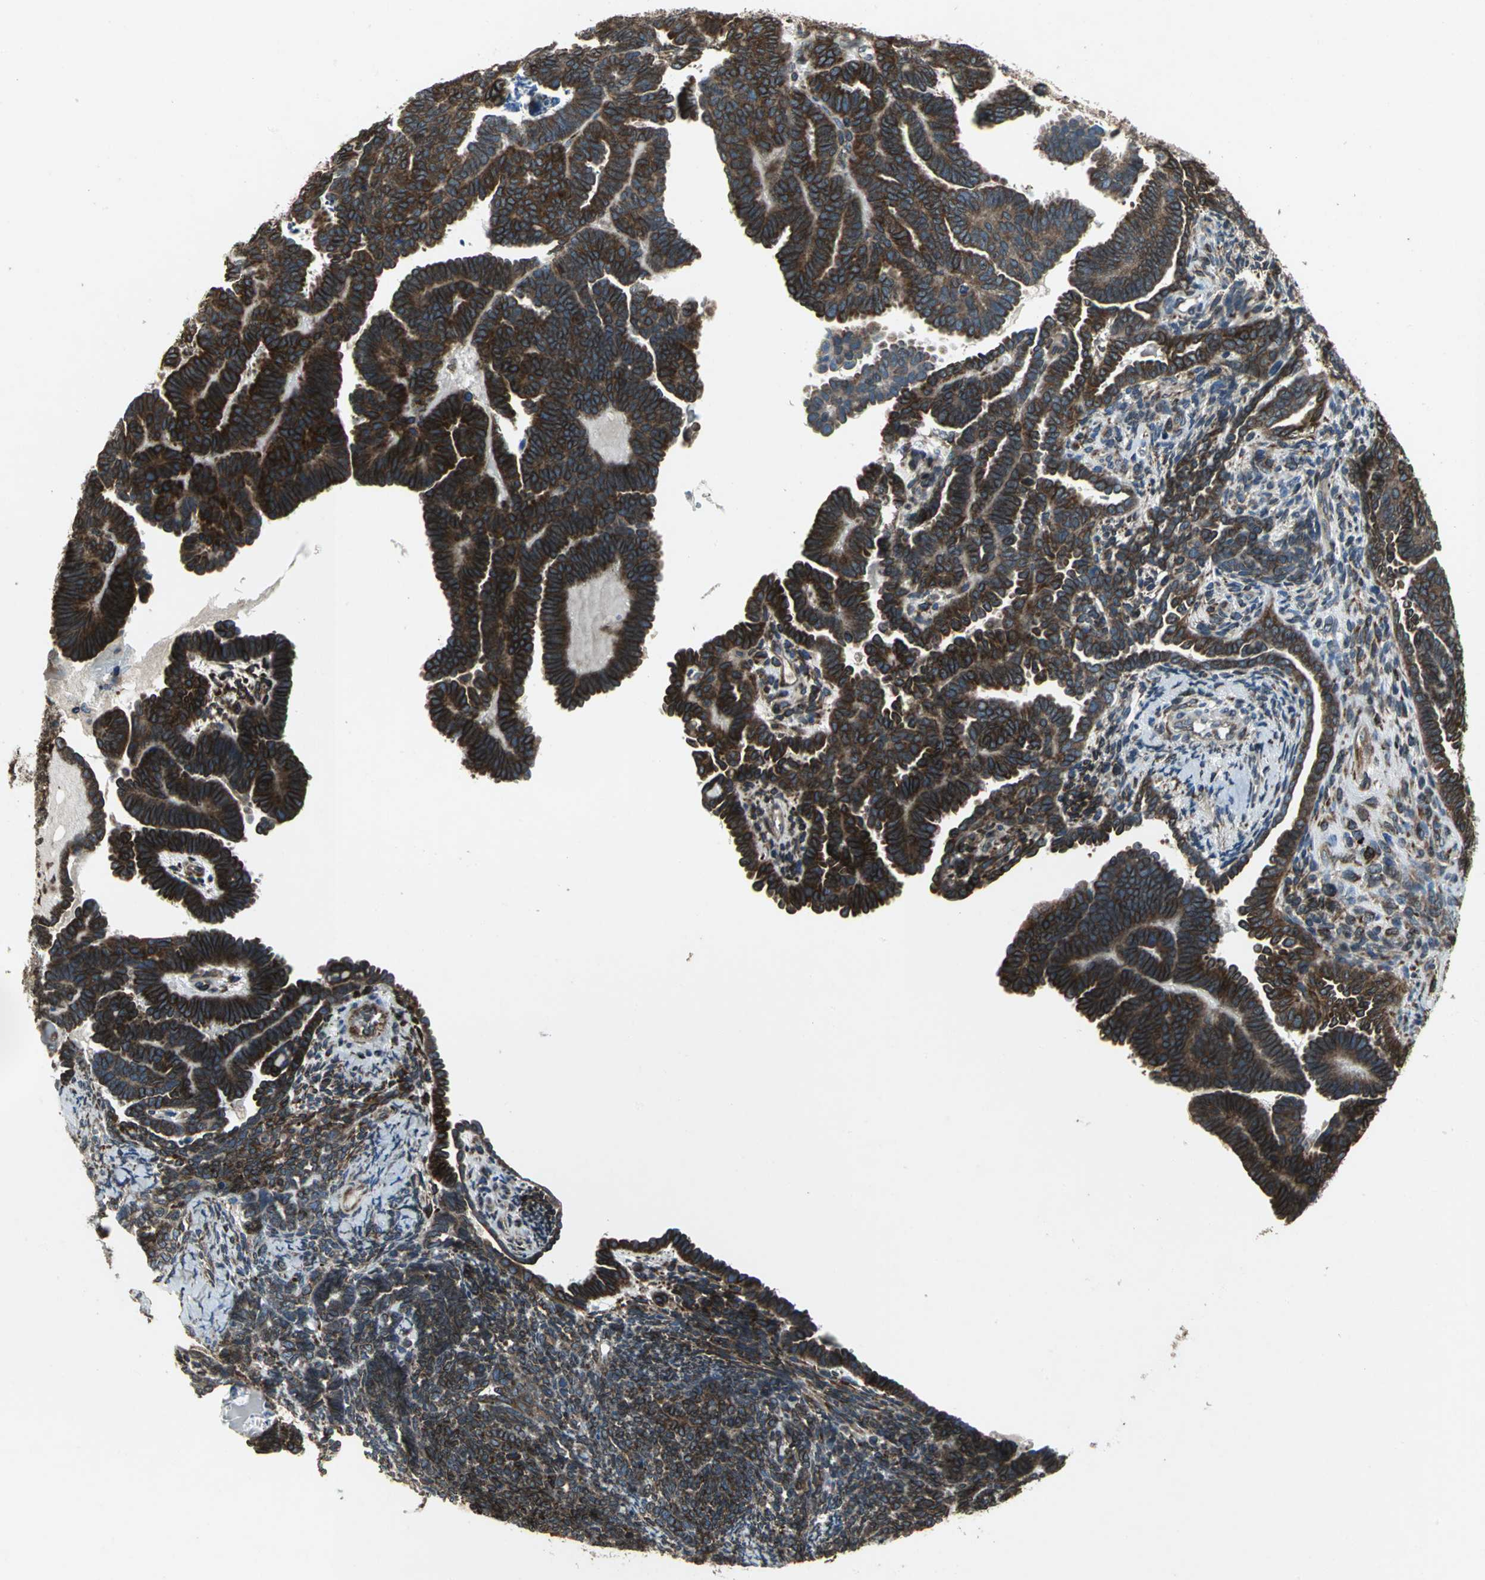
{"staining": {"intensity": "moderate", "quantity": ">75%", "location": "cytoplasmic/membranous"}, "tissue": "endometrial cancer", "cell_type": "Tumor cells", "image_type": "cancer", "snomed": [{"axis": "morphology", "description": "Neoplasm, malignant, NOS"}, {"axis": "topography", "description": "Endometrium"}], "caption": "Protein staining of endometrial cancer tissue displays moderate cytoplasmic/membranous staining in about >75% of tumor cells.", "gene": "SYVN1", "patient": {"sex": "female", "age": 74}}